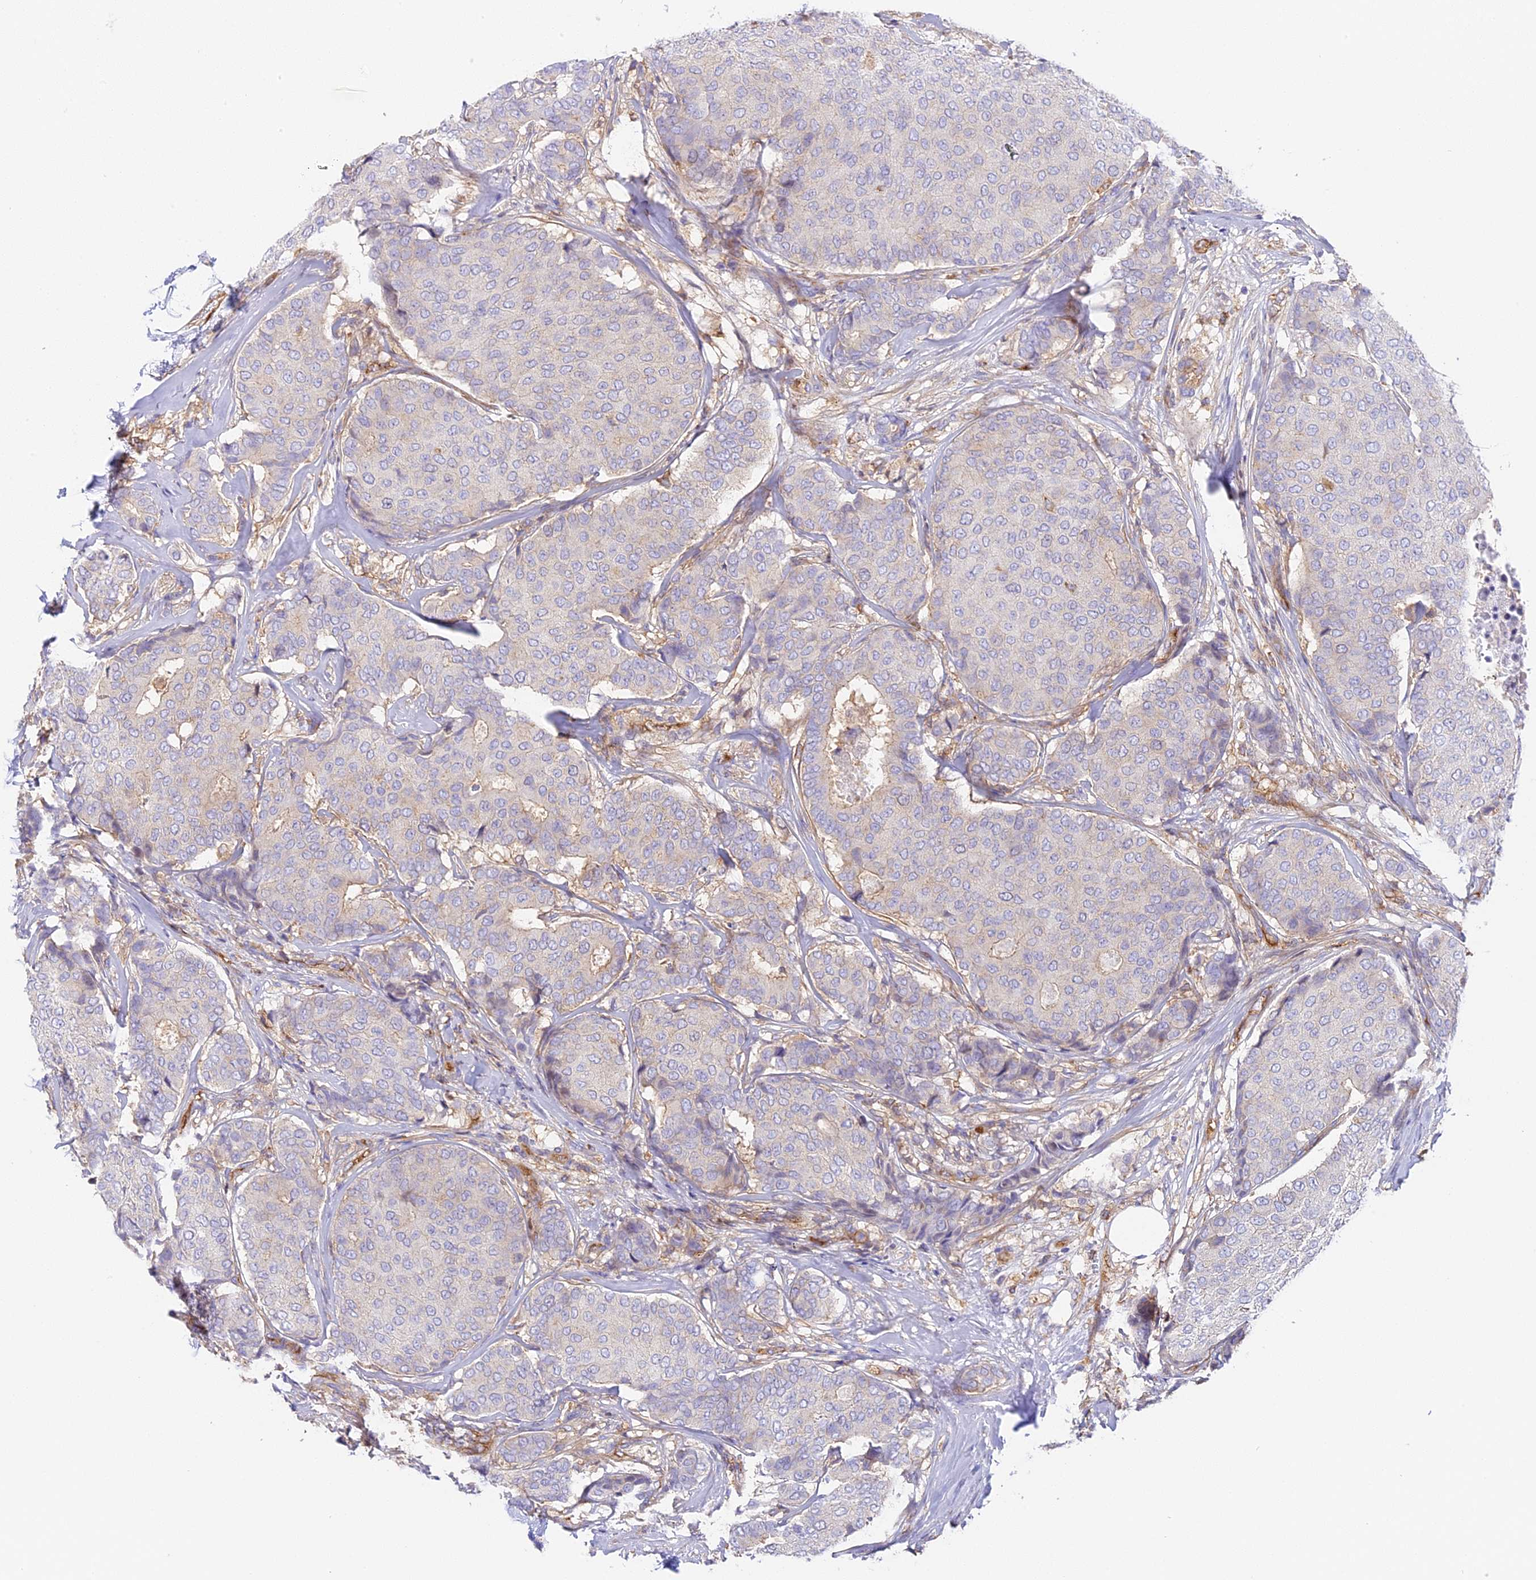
{"staining": {"intensity": "negative", "quantity": "none", "location": "none"}, "tissue": "breast cancer", "cell_type": "Tumor cells", "image_type": "cancer", "snomed": [{"axis": "morphology", "description": "Duct carcinoma"}, {"axis": "topography", "description": "Breast"}], "caption": "Immunohistochemical staining of human breast invasive ductal carcinoma displays no significant expression in tumor cells.", "gene": "HOMER3", "patient": {"sex": "female", "age": 75}}